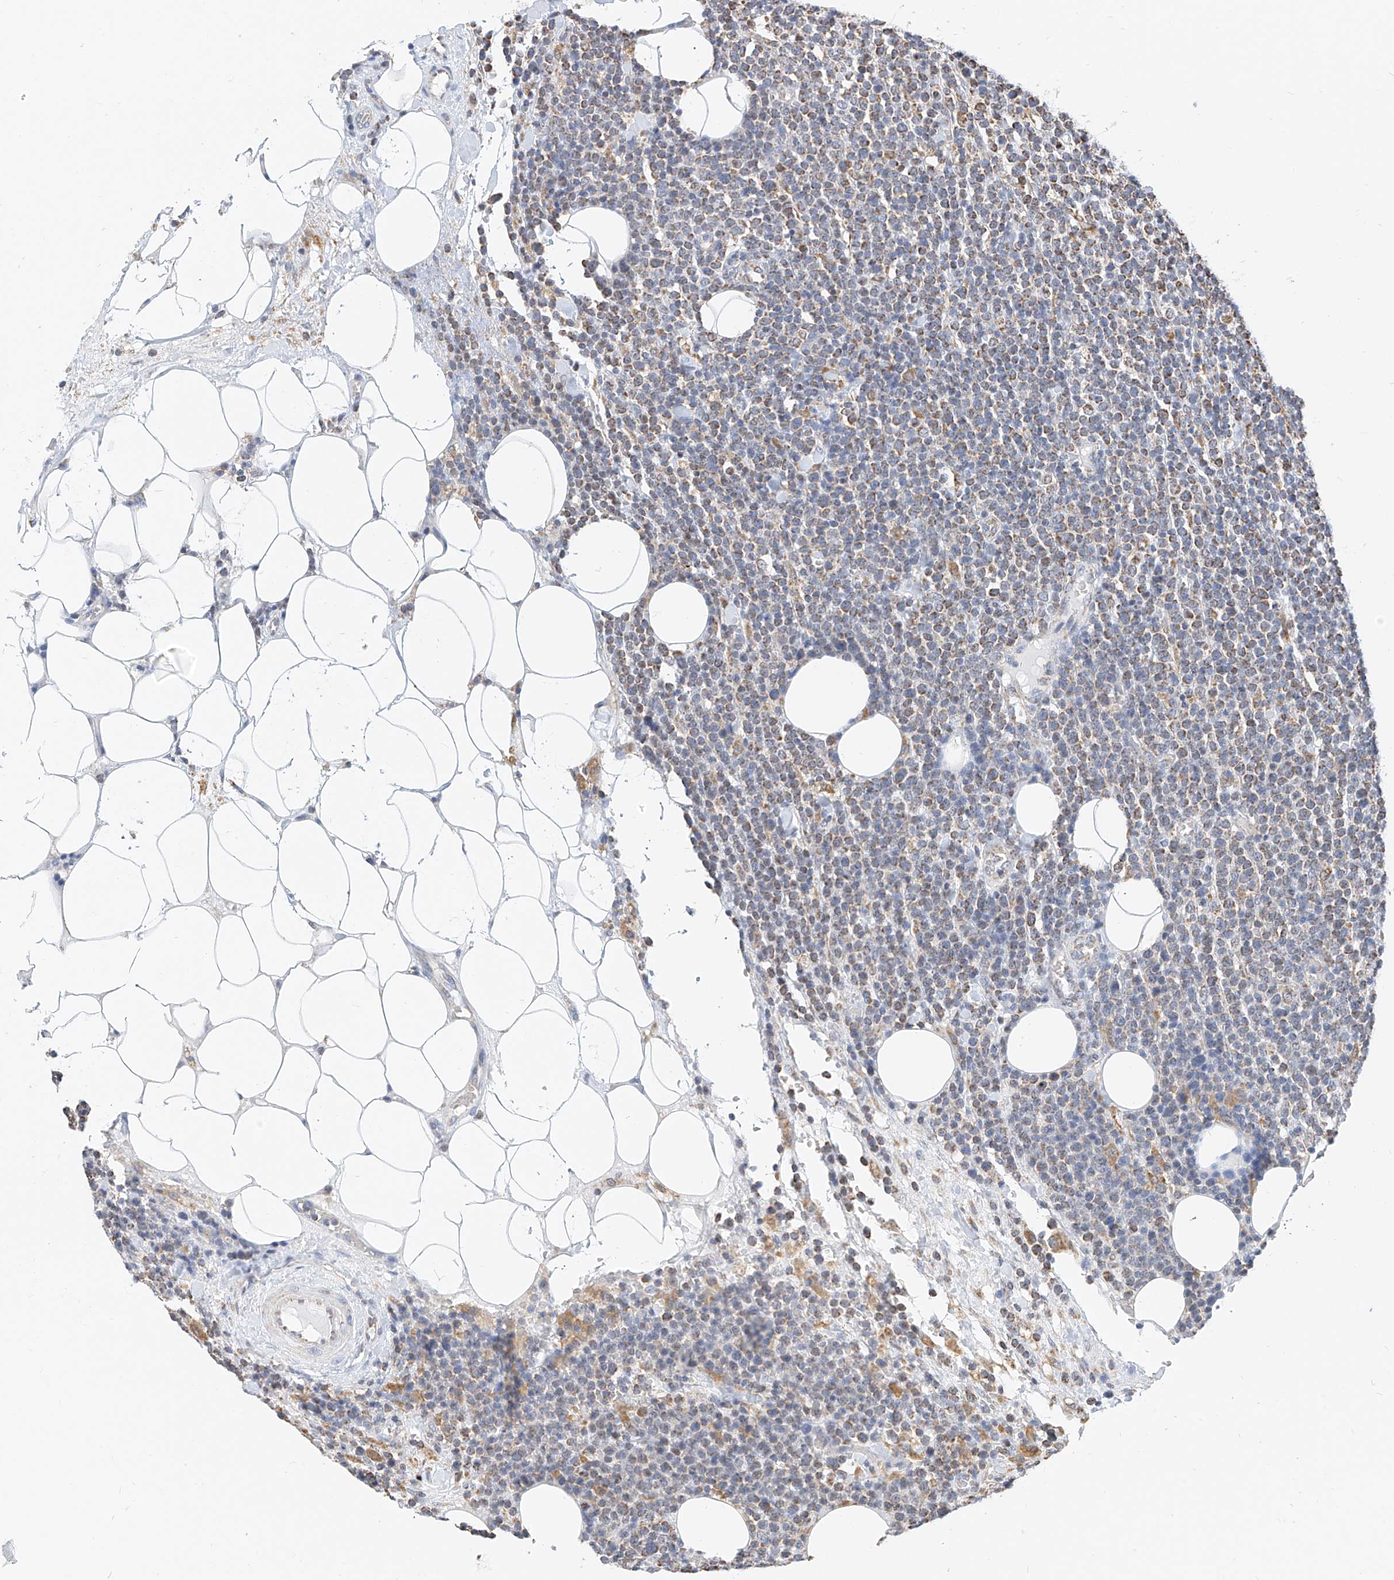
{"staining": {"intensity": "moderate", "quantity": "25%-75%", "location": "cytoplasmic/membranous"}, "tissue": "lymphoma", "cell_type": "Tumor cells", "image_type": "cancer", "snomed": [{"axis": "morphology", "description": "Malignant lymphoma, non-Hodgkin's type, High grade"}, {"axis": "topography", "description": "Lymph node"}], "caption": "High-power microscopy captured an immunohistochemistry photomicrograph of high-grade malignant lymphoma, non-Hodgkin's type, revealing moderate cytoplasmic/membranous positivity in about 25%-75% of tumor cells. (DAB (3,3'-diaminobenzidine) IHC with brightfield microscopy, high magnification).", "gene": "NALCN", "patient": {"sex": "male", "age": 61}}